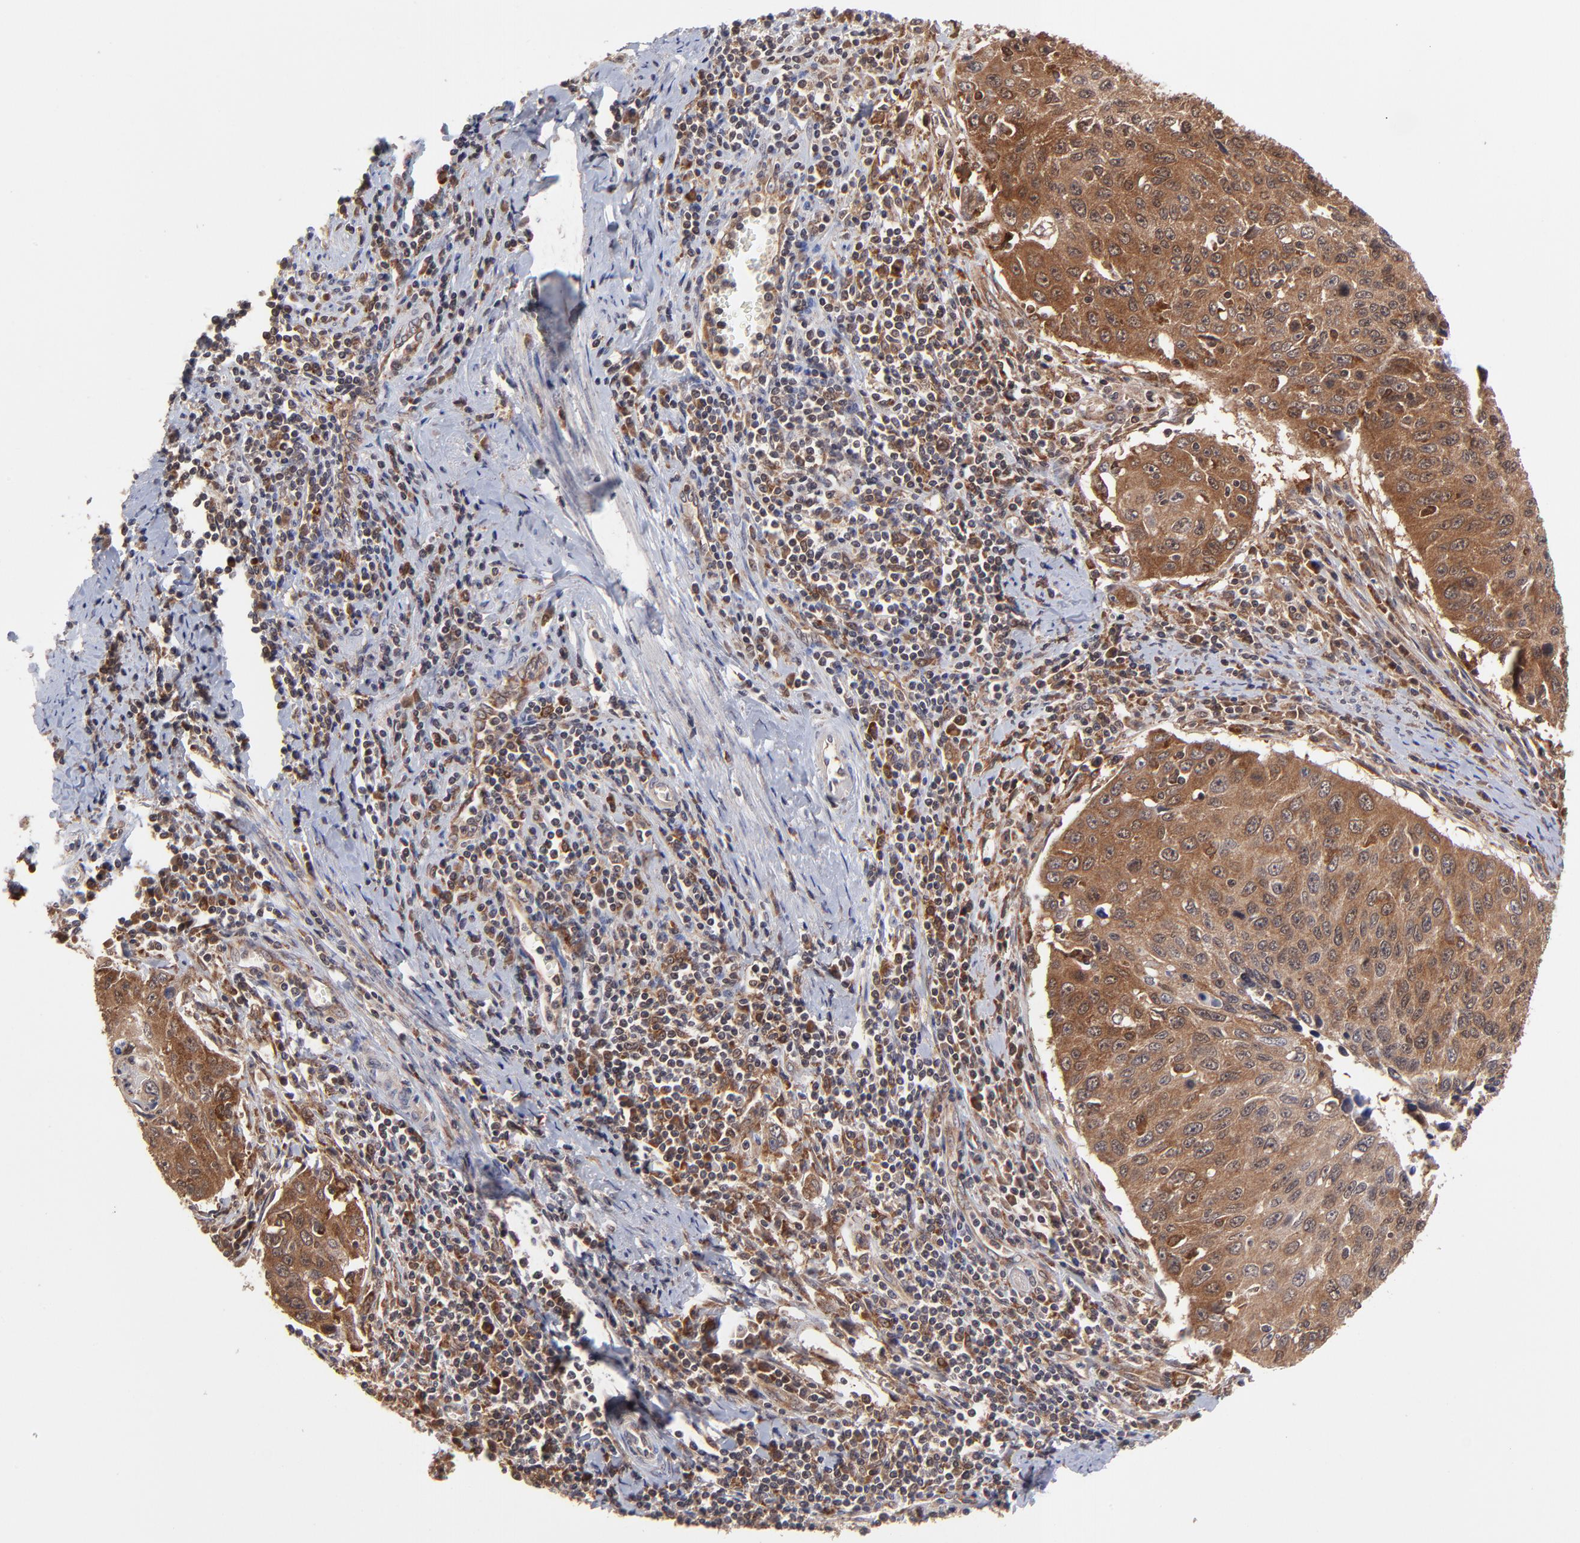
{"staining": {"intensity": "moderate", "quantity": ">75%", "location": "cytoplasmic/membranous"}, "tissue": "cervical cancer", "cell_type": "Tumor cells", "image_type": "cancer", "snomed": [{"axis": "morphology", "description": "Squamous cell carcinoma, NOS"}, {"axis": "topography", "description": "Cervix"}], "caption": "This is an image of IHC staining of squamous cell carcinoma (cervical), which shows moderate expression in the cytoplasmic/membranous of tumor cells.", "gene": "UBE2L6", "patient": {"sex": "female", "age": 53}}